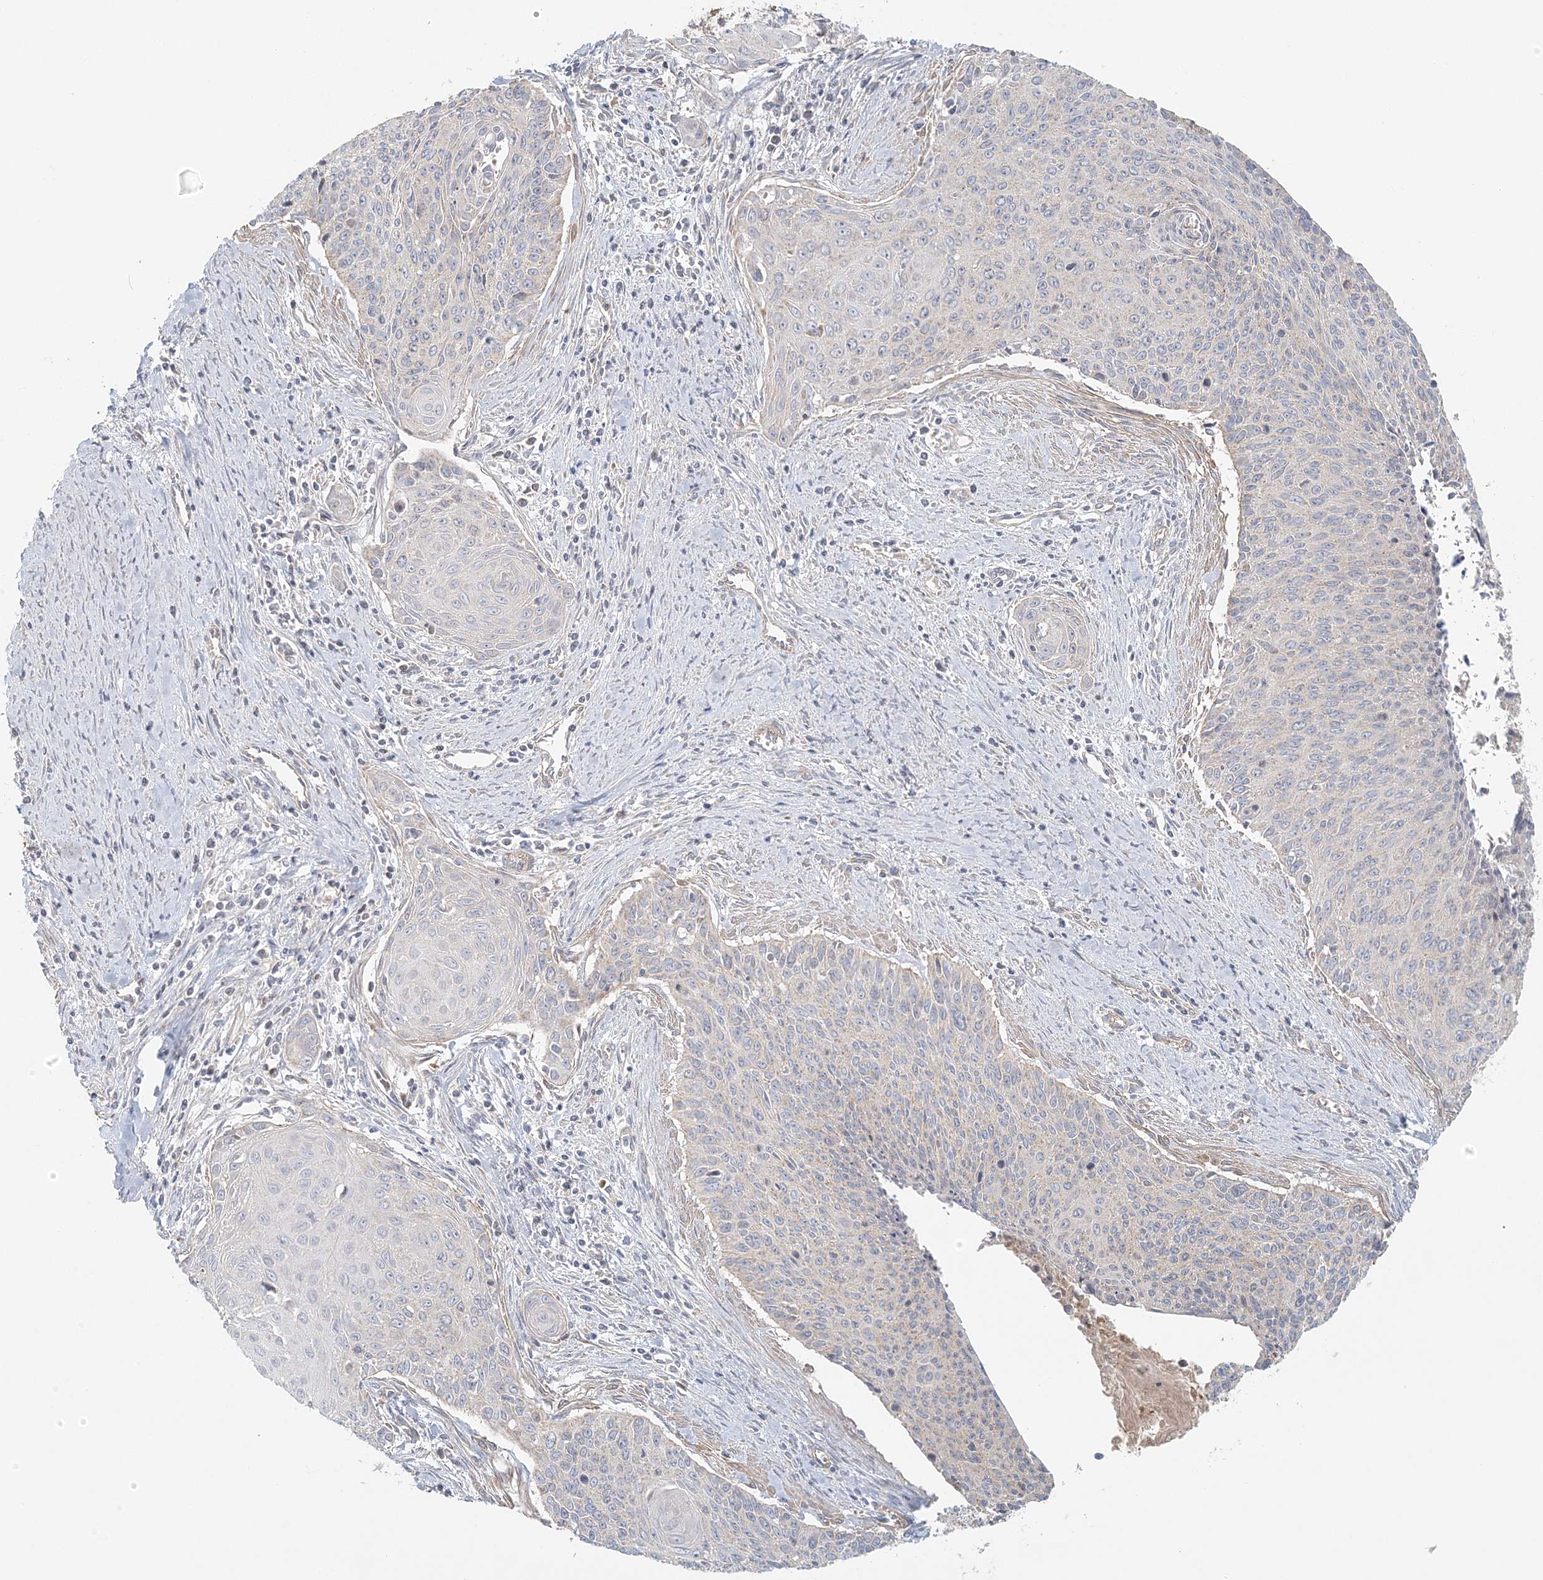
{"staining": {"intensity": "negative", "quantity": "none", "location": "none"}, "tissue": "cervical cancer", "cell_type": "Tumor cells", "image_type": "cancer", "snomed": [{"axis": "morphology", "description": "Squamous cell carcinoma, NOS"}, {"axis": "topography", "description": "Cervix"}], "caption": "This is an IHC image of cervical squamous cell carcinoma. There is no positivity in tumor cells.", "gene": "KIAA0232", "patient": {"sex": "female", "age": 55}}